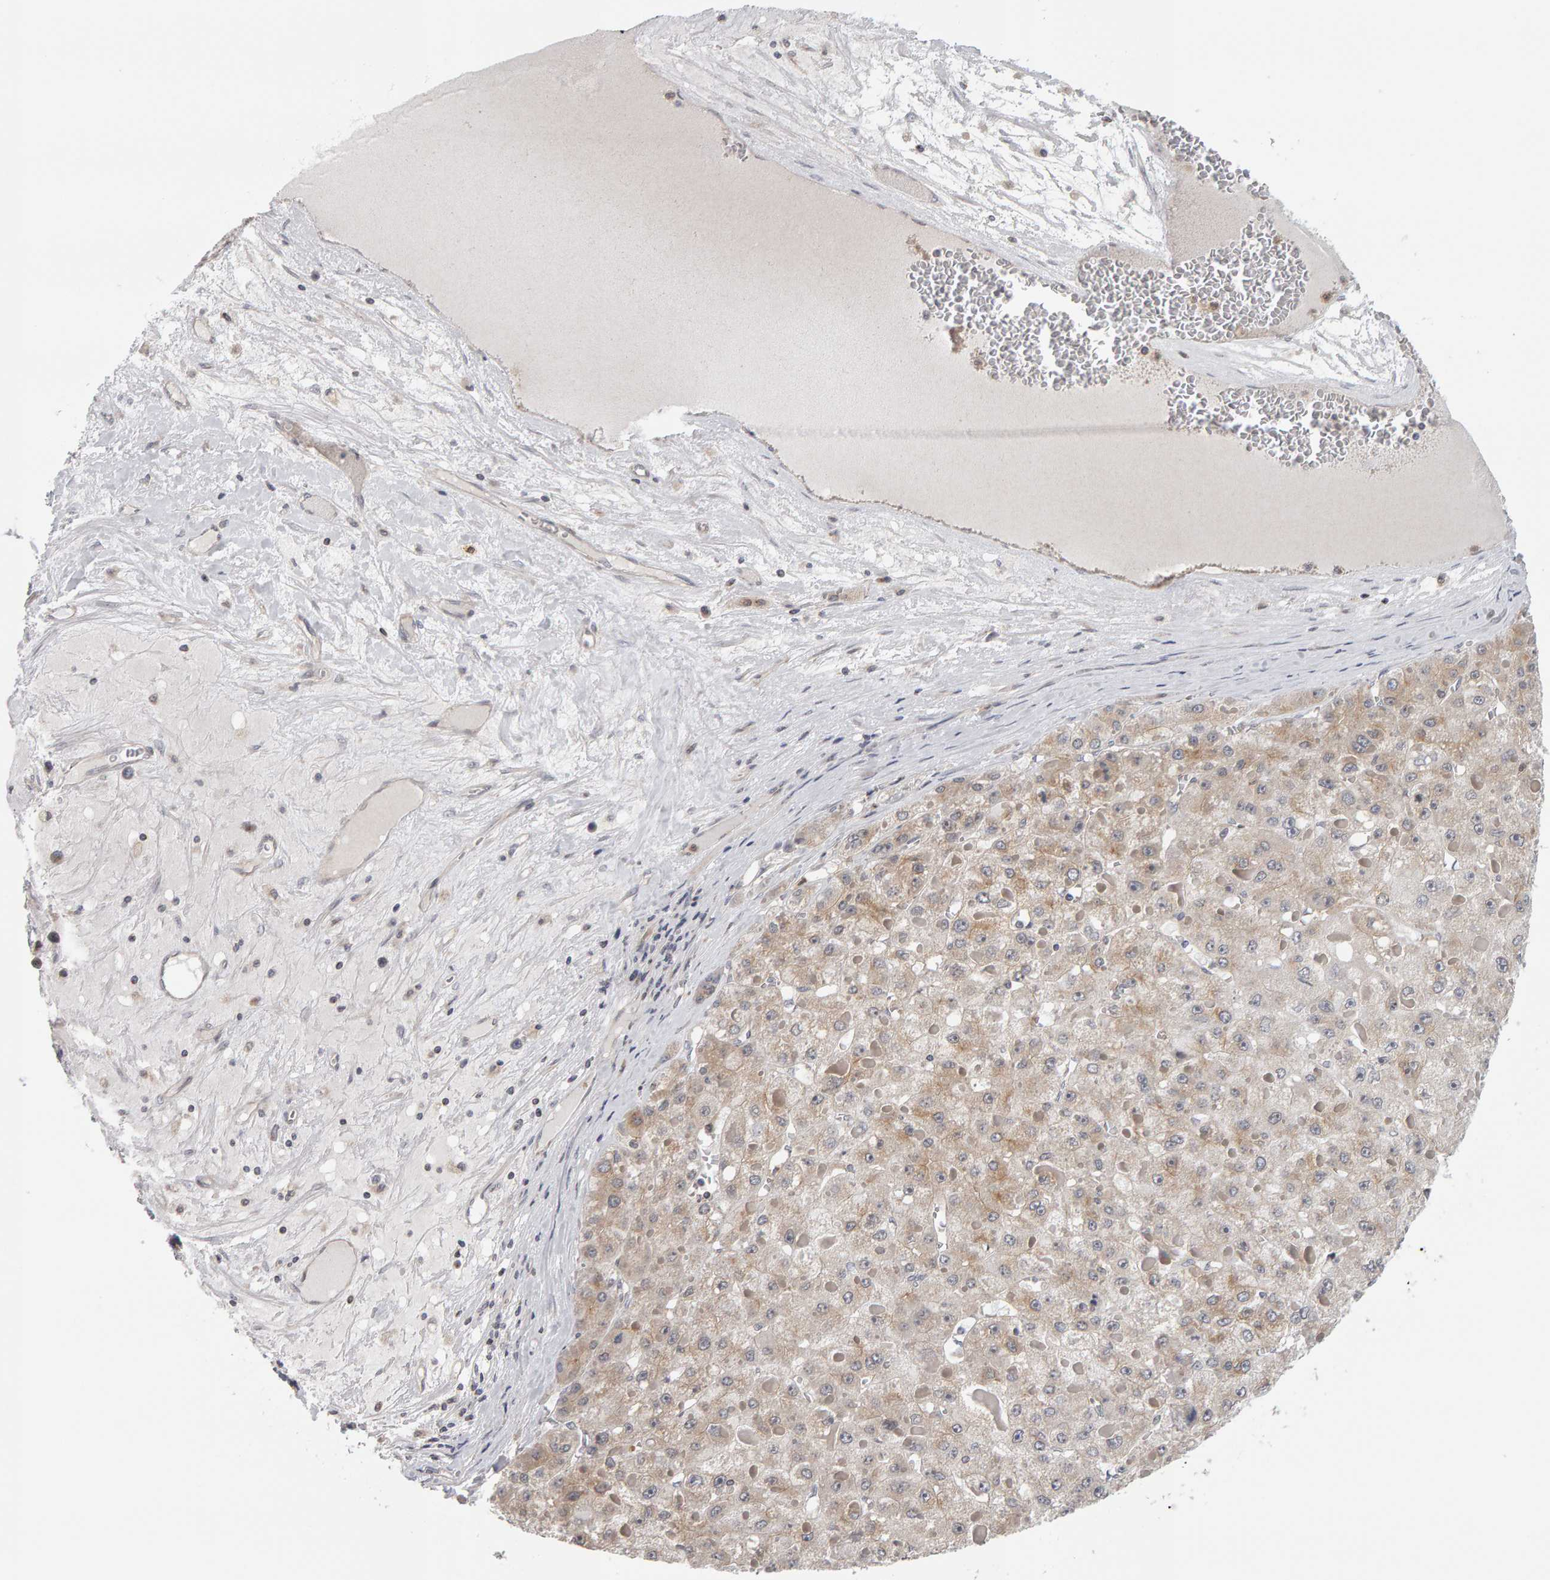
{"staining": {"intensity": "weak", "quantity": ">75%", "location": "cytoplasmic/membranous"}, "tissue": "liver cancer", "cell_type": "Tumor cells", "image_type": "cancer", "snomed": [{"axis": "morphology", "description": "Carcinoma, Hepatocellular, NOS"}, {"axis": "topography", "description": "Liver"}], "caption": "Brown immunohistochemical staining in liver cancer exhibits weak cytoplasmic/membranous positivity in about >75% of tumor cells.", "gene": "MSRA", "patient": {"sex": "female", "age": 73}}